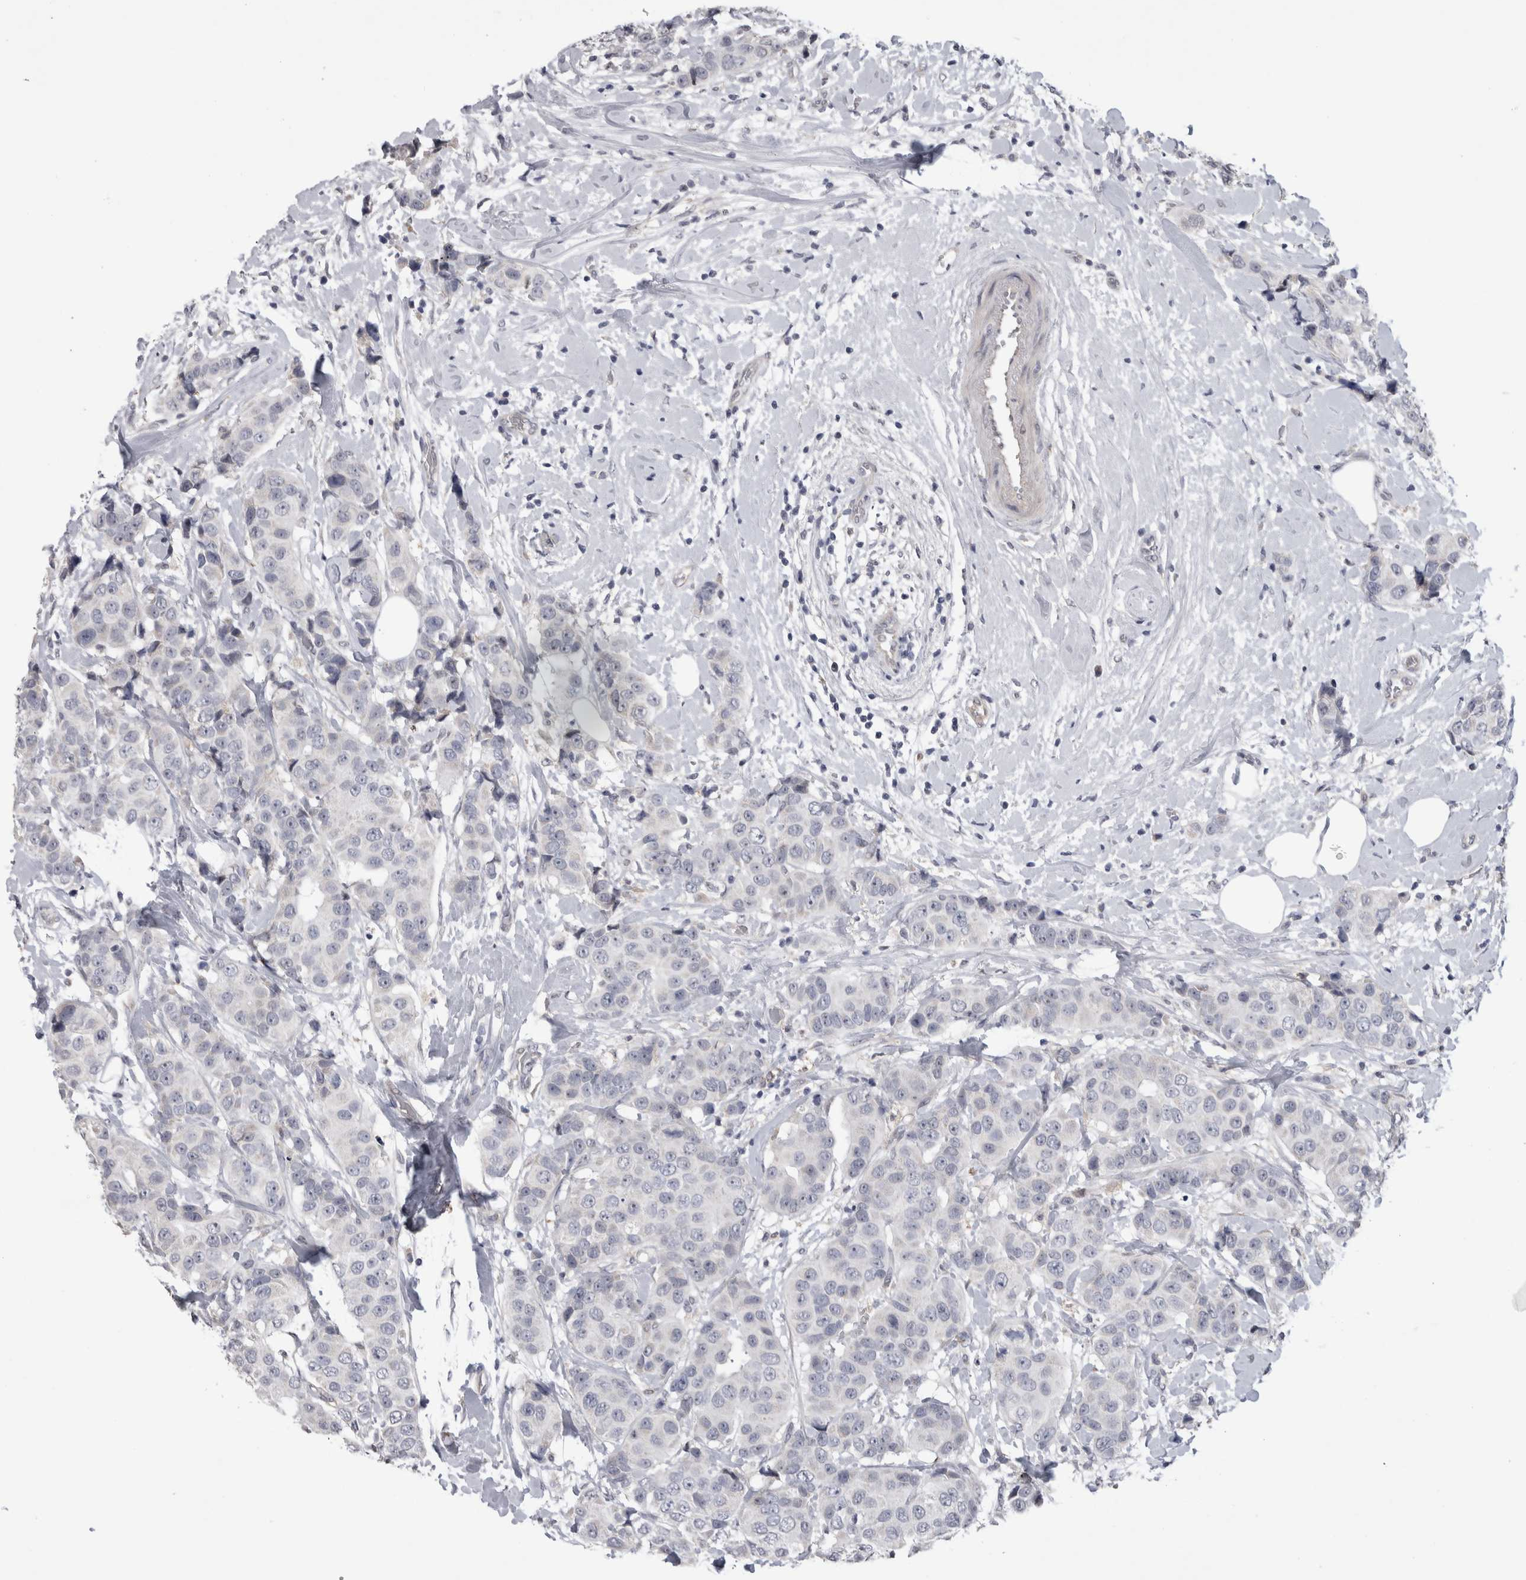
{"staining": {"intensity": "negative", "quantity": "none", "location": "none"}, "tissue": "breast cancer", "cell_type": "Tumor cells", "image_type": "cancer", "snomed": [{"axis": "morphology", "description": "Normal tissue, NOS"}, {"axis": "morphology", "description": "Duct carcinoma"}, {"axis": "topography", "description": "Breast"}], "caption": "Tumor cells are negative for brown protein staining in breast infiltrating ductal carcinoma. Brightfield microscopy of immunohistochemistry stained with DAB (3,3'-diaminobenzidine) (brown) and hematoxylin (blue), captured at high magnification.", "gene": "IFI44", "patient": {"sex": "female", "age": 39}}